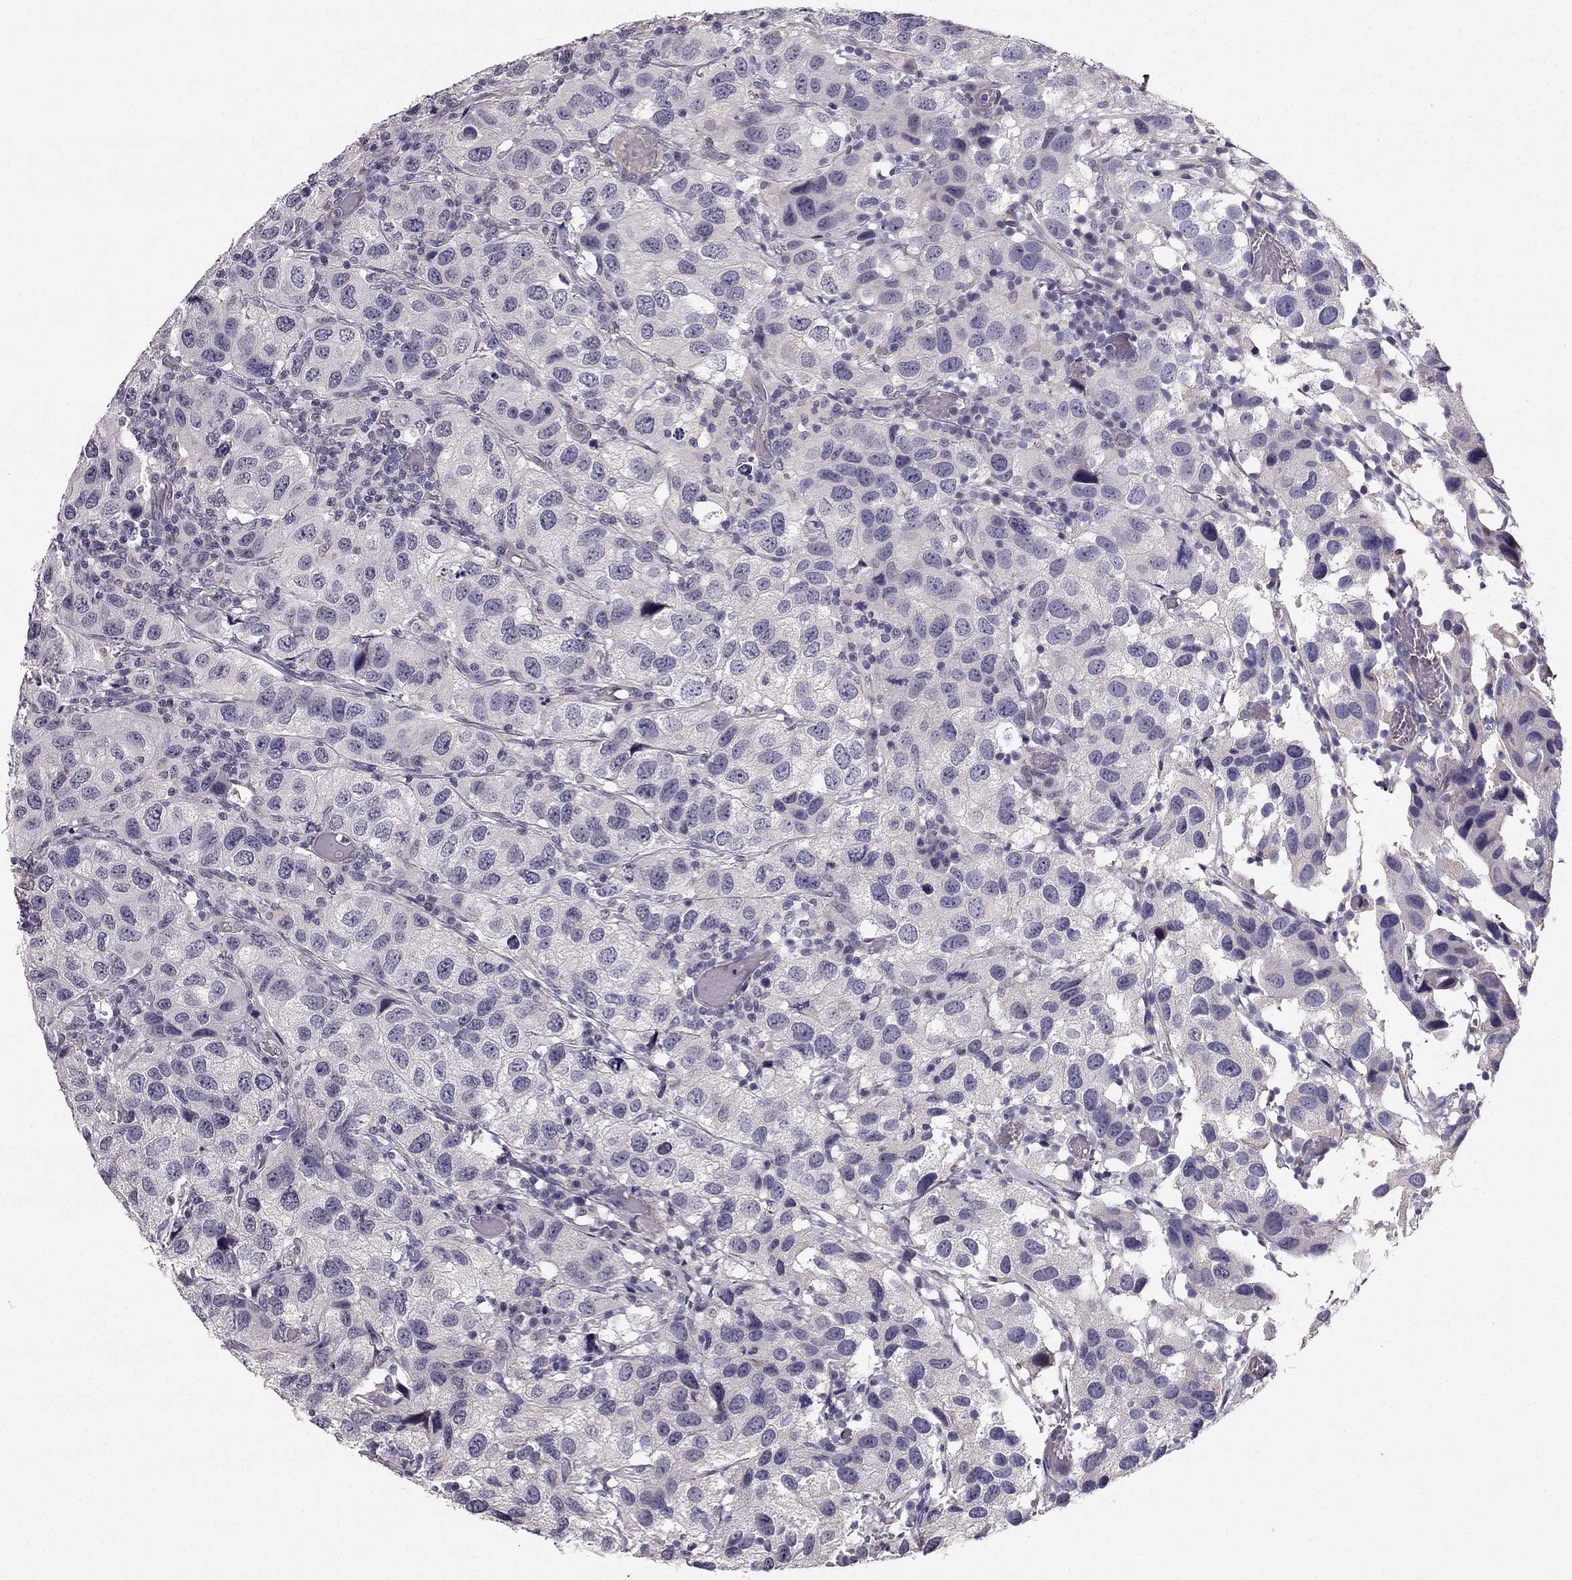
{"staining": {"intensity": "negative", "quantity": "none", "location": "none"}, "tissue": "urothelial cancer", "cell_type": "Tumor cells", "image_type": "cancer", "snomed": [{"axis": "morphology", "description": "Urothelial carcinoma, High grade"}, {"axis": "topography", "description": "Urinary bladder"}], "caption": "IHC of human urothelial carcinoma (high-grade) displays no expression in tumor cells.", "gene": "TSPYL5", "patient": {"sex": "male", "age": 79}}